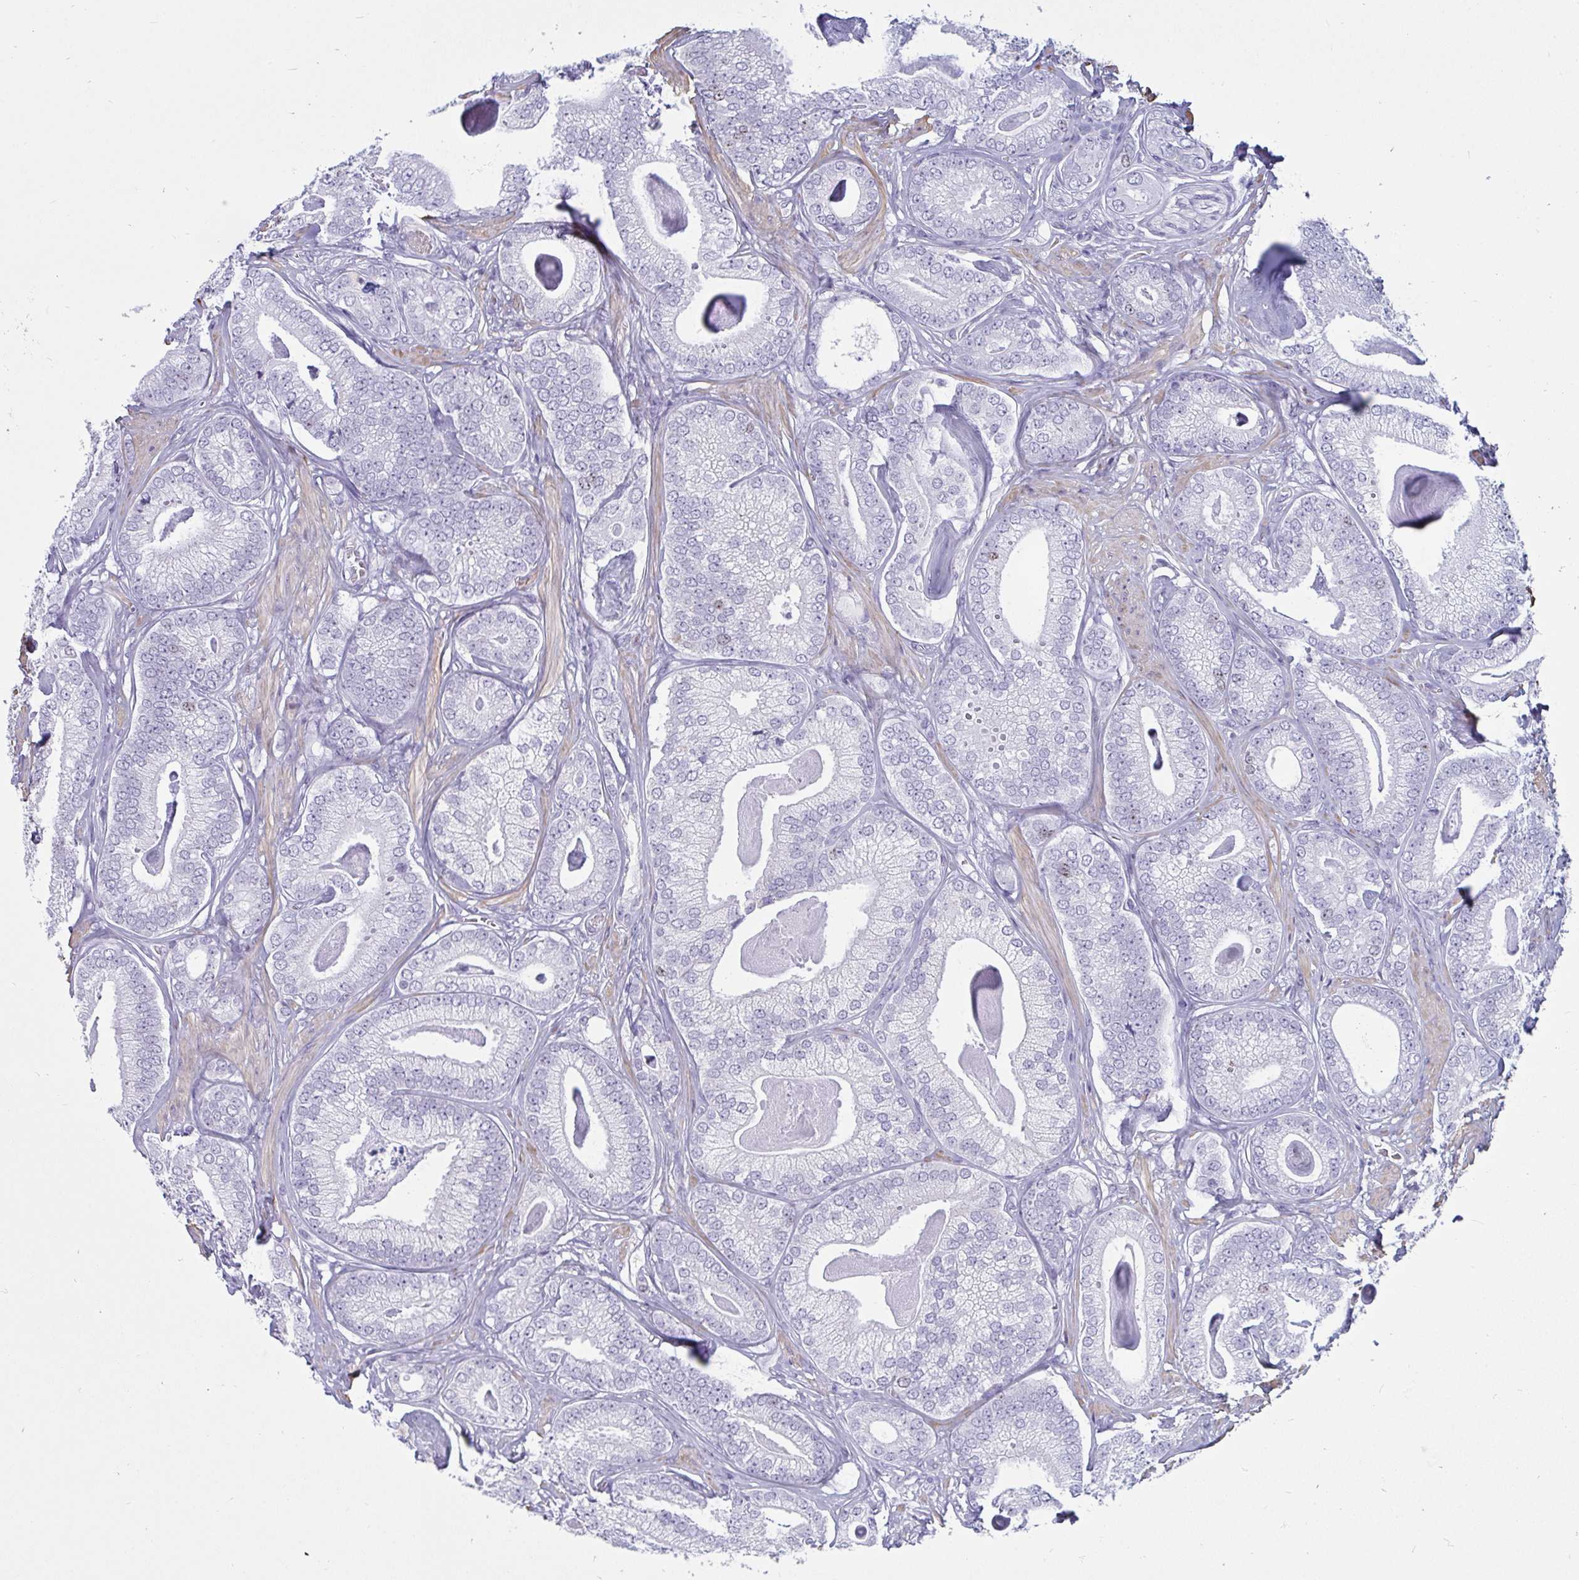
{"staining": {"intensity": "negative", "quantity": "none", "location": "none"}, "tissue": "prostate cancer", "cell_type": "Tumor cells", "image_type": "cancer", "snomed": [{"axis": "morphology", "description": "Adenocarcinoma, Low grade"}, {"axis": "topography", "description": "Prostate"}], "caption": "Immunohistochemical staining of human prostate adenocarcinoma (low-grade) exhibits no significant staining in tumor cells.", "gene": "SUZ12", "patient": {"sex": "male", "age": 63}}